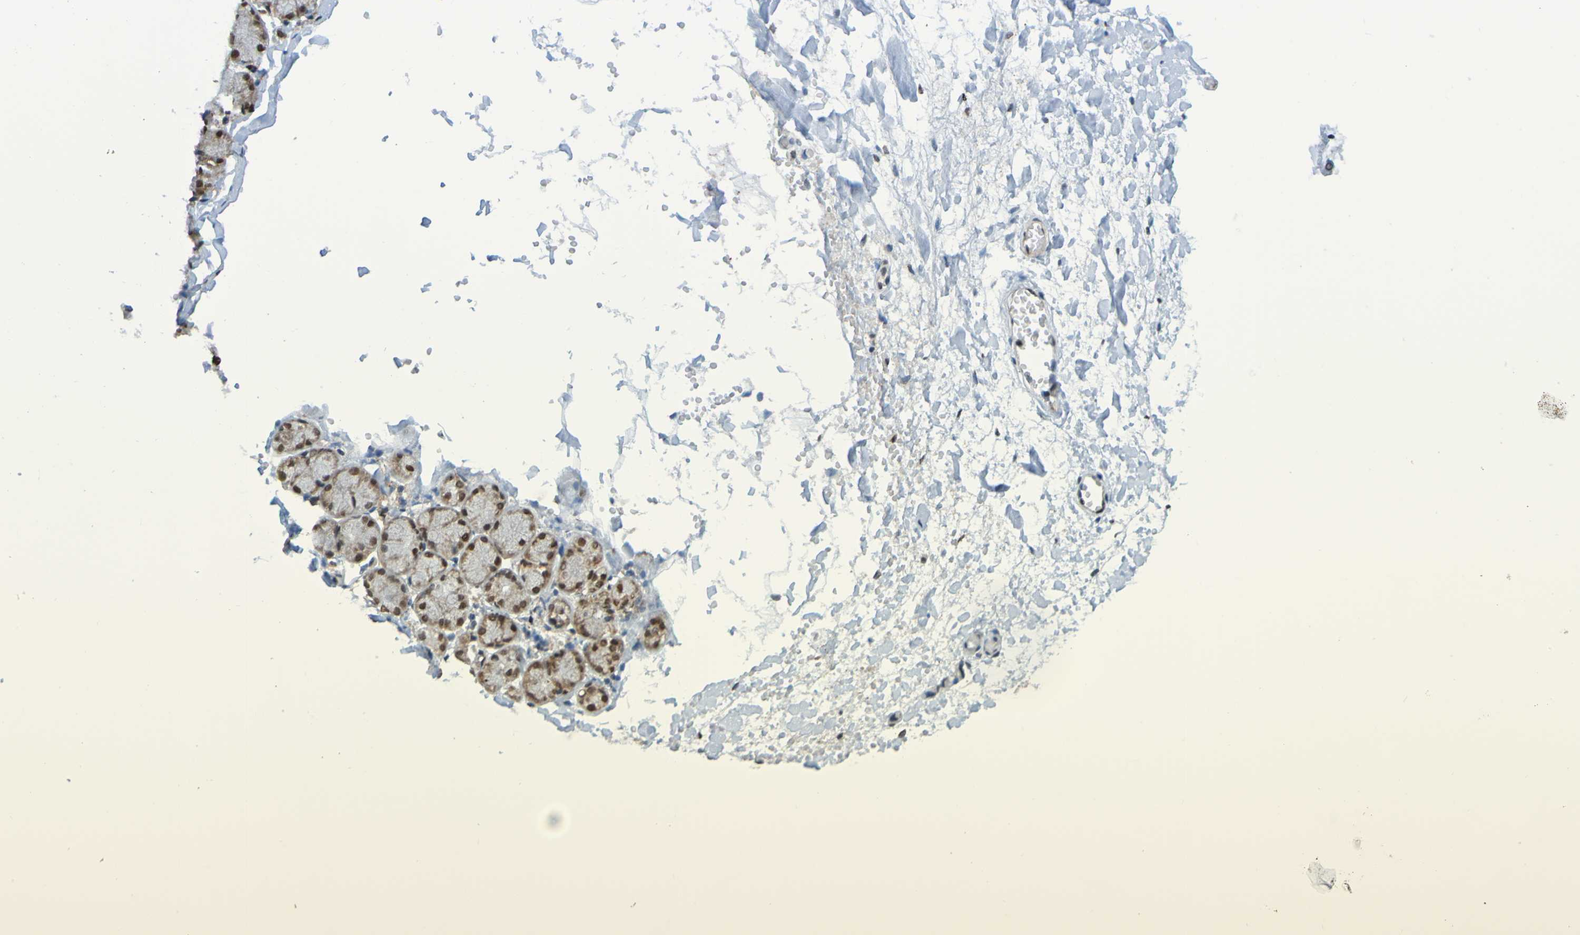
{"staining": {"intensity": "strong", "quantity": ">75%", "location": "nuclear"}, "tissue": "salivary gland", "cell_type": "Glandular cells", "image_type": "normal", "snomed": [{"axis": "morphology", "description": "Normal tissue, NOS"}, {"axis": "topography", "description": "Salivary gland"}], "caption": "DAB immunohistochemical staining of benign human salivary gland displays strong nuclear protein expression in approximately >75% of glandular cells.", "gene": "HDAC2", "patient": {"sex": "female", "age": 24}}